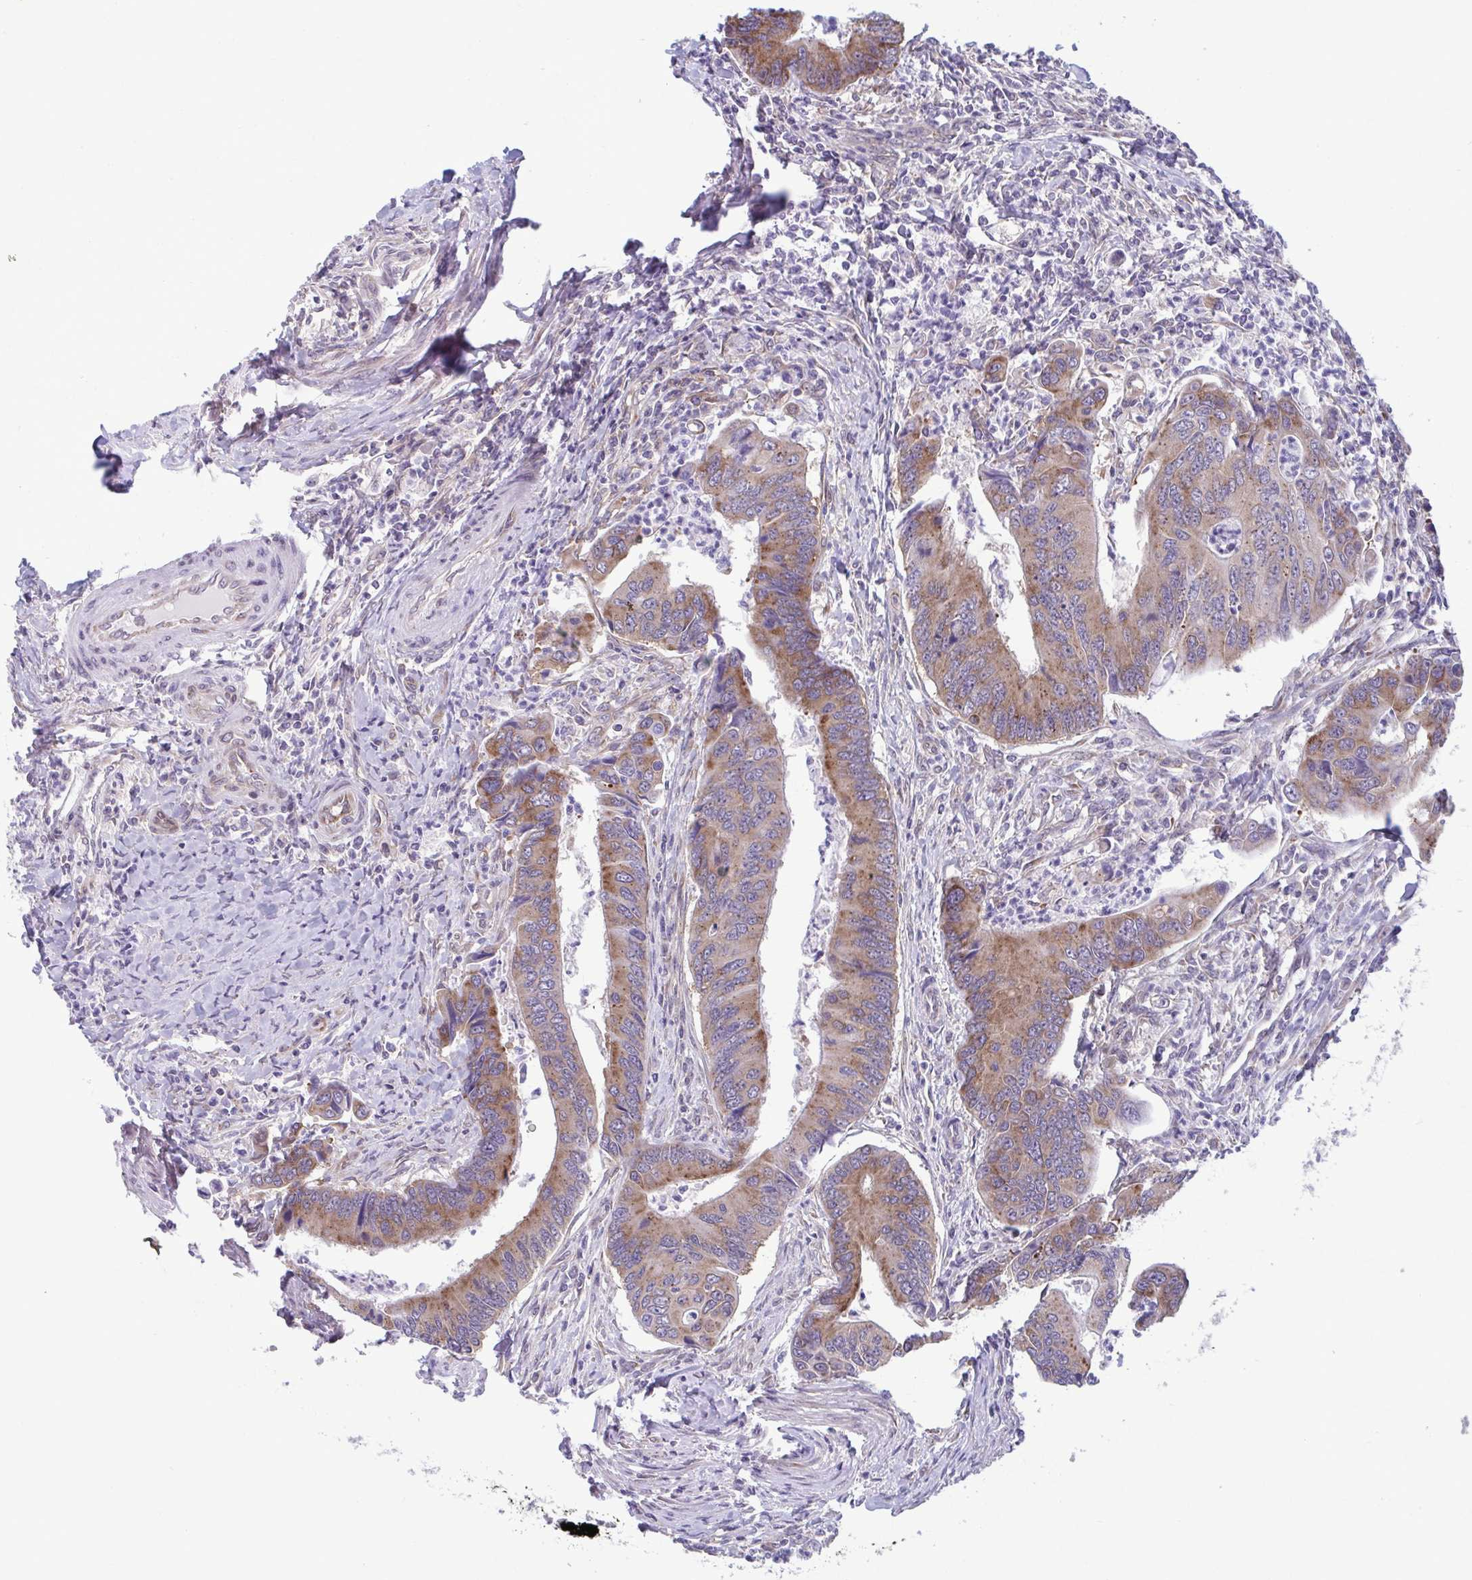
{"staining": {"intensity": "moderate", "quantity": ">75%", "location": "cytoplasmic/membranous"}, "tissue": "colorectal cancer", "cell_type": "Tumor cells", "image_type": "cancer", "snomed": [{"axis": "morphology", "description": "Adenocarcinoma, NOS"}, {"axis": "topography", "description": "Colon"}], "caption": "Human colorectal adenocarcinoma stained with a brown dye reveals moderate cytoplasmic/membranous positive positivity in approximately >75% of tumor cells.", "gene": "TMEM108", "patient": {"sex": "female", "age": 67}}